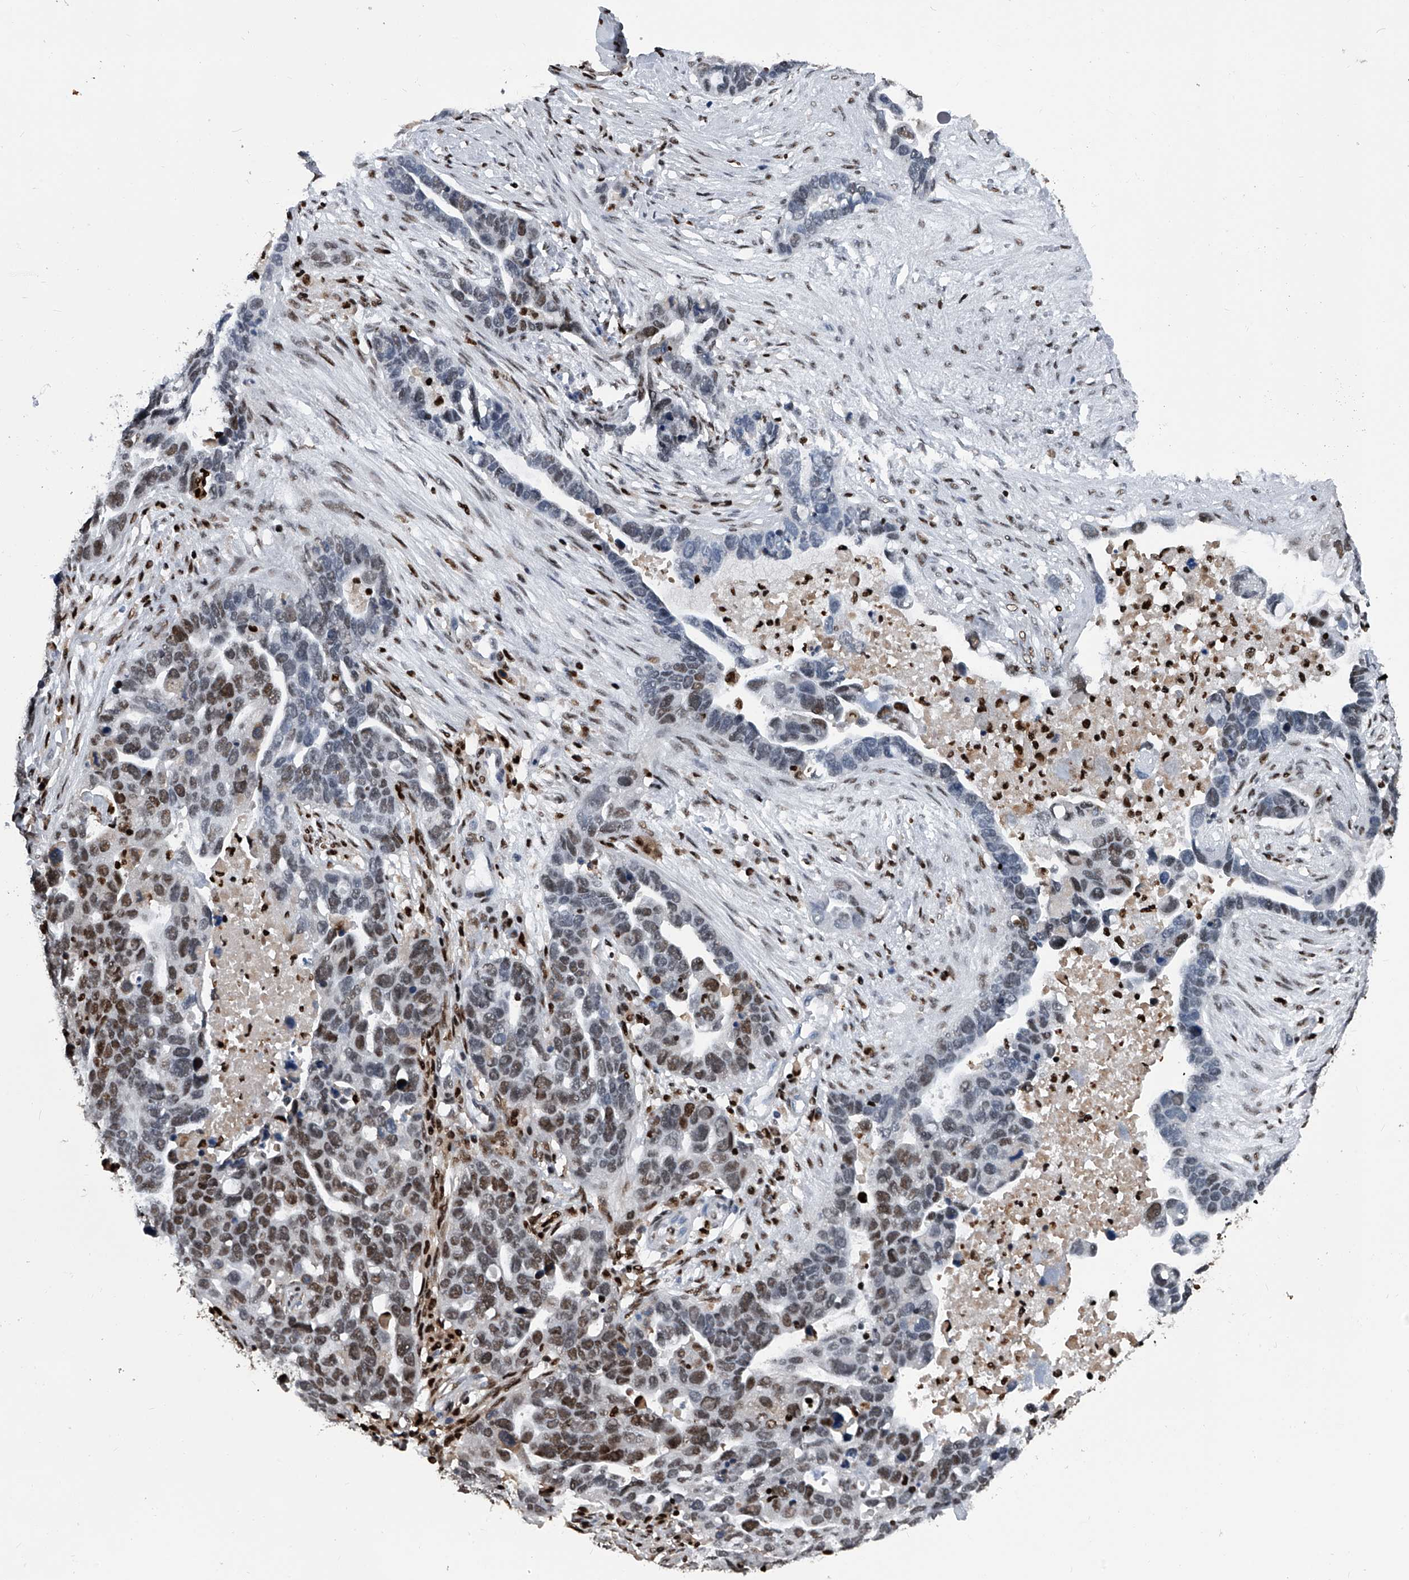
{"staining": {"intensity": "moderate", "quantity": "25%-75%", "location": "nuclear"}, "tissue": "ovarian cancer", "cell_type": "Tumor cells", "image_type": "cancer", "snomed": [{"axis": "morphology", "description": "Cystadenocarcinoma, serous, NOS"}, {"axis": "topography", "description": "Ovary"}], "caption": "A brown stain highlights moderate nuclear staining of a protein in ovarian serous cystadenocarcinoma tumor cells. (DAB IHC with brightfield microscopy, high magnification).", "gene": "FKBP5", "patient": {"sex": "female", "age": 54}}